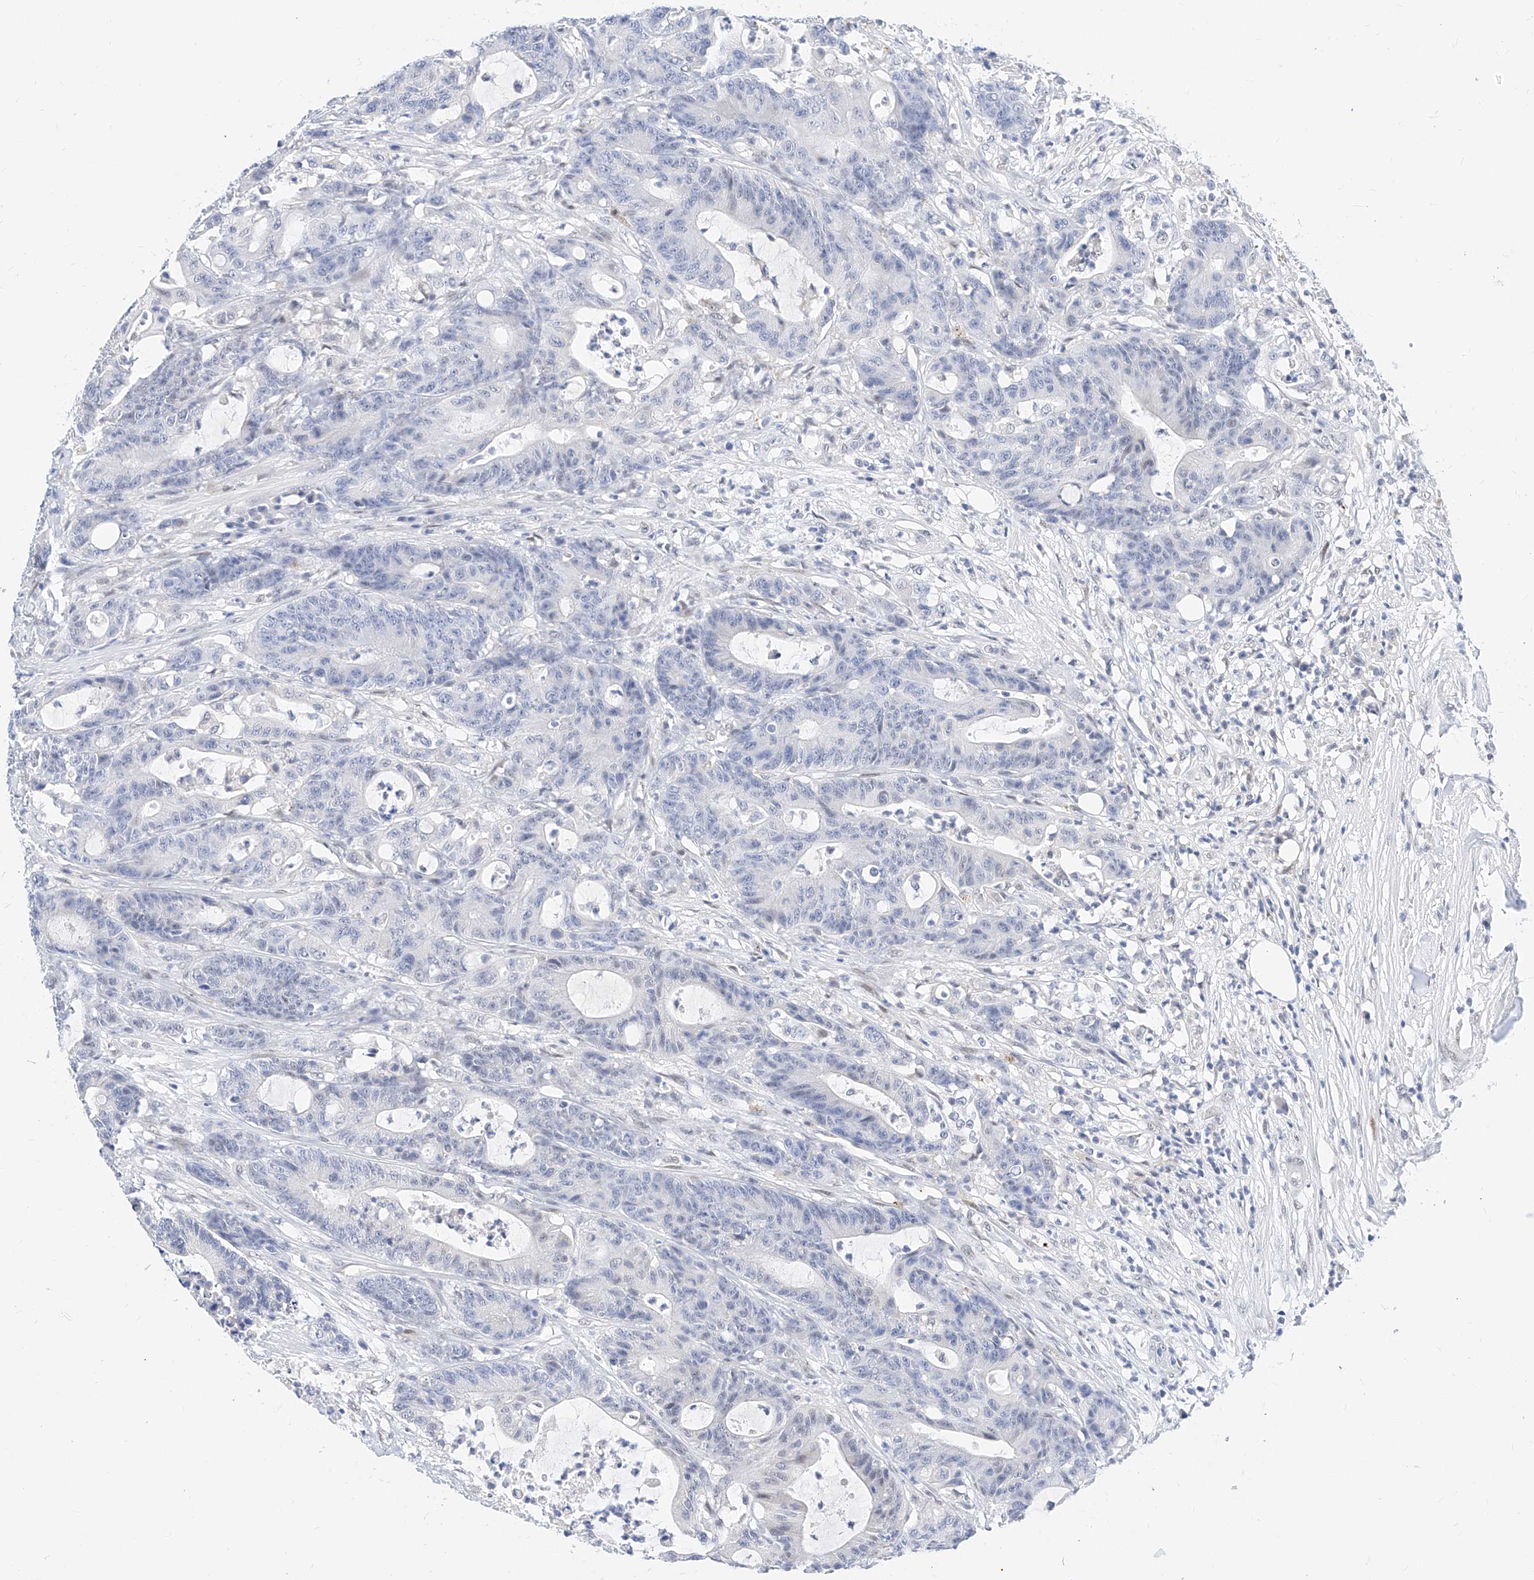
{"staining": {"intensity": "negative", "quantity": "none", "location": "none"}, "tissue": "colorectal cancer", "cell_type": "Tumor cells", "image_type": "cancer", "snomed": [{"axis": "morphology", "description": "Adenocarcinoma, NOS"}, {"axis": "topography", "description": "Colon"}], "caption": "The micrograph demonstrates no significant expression in tumor cells of colorectal cancer (adenocarcinoma).", "gene": "KCNJ1", "patient": {"sex": "female", "age": 84}}